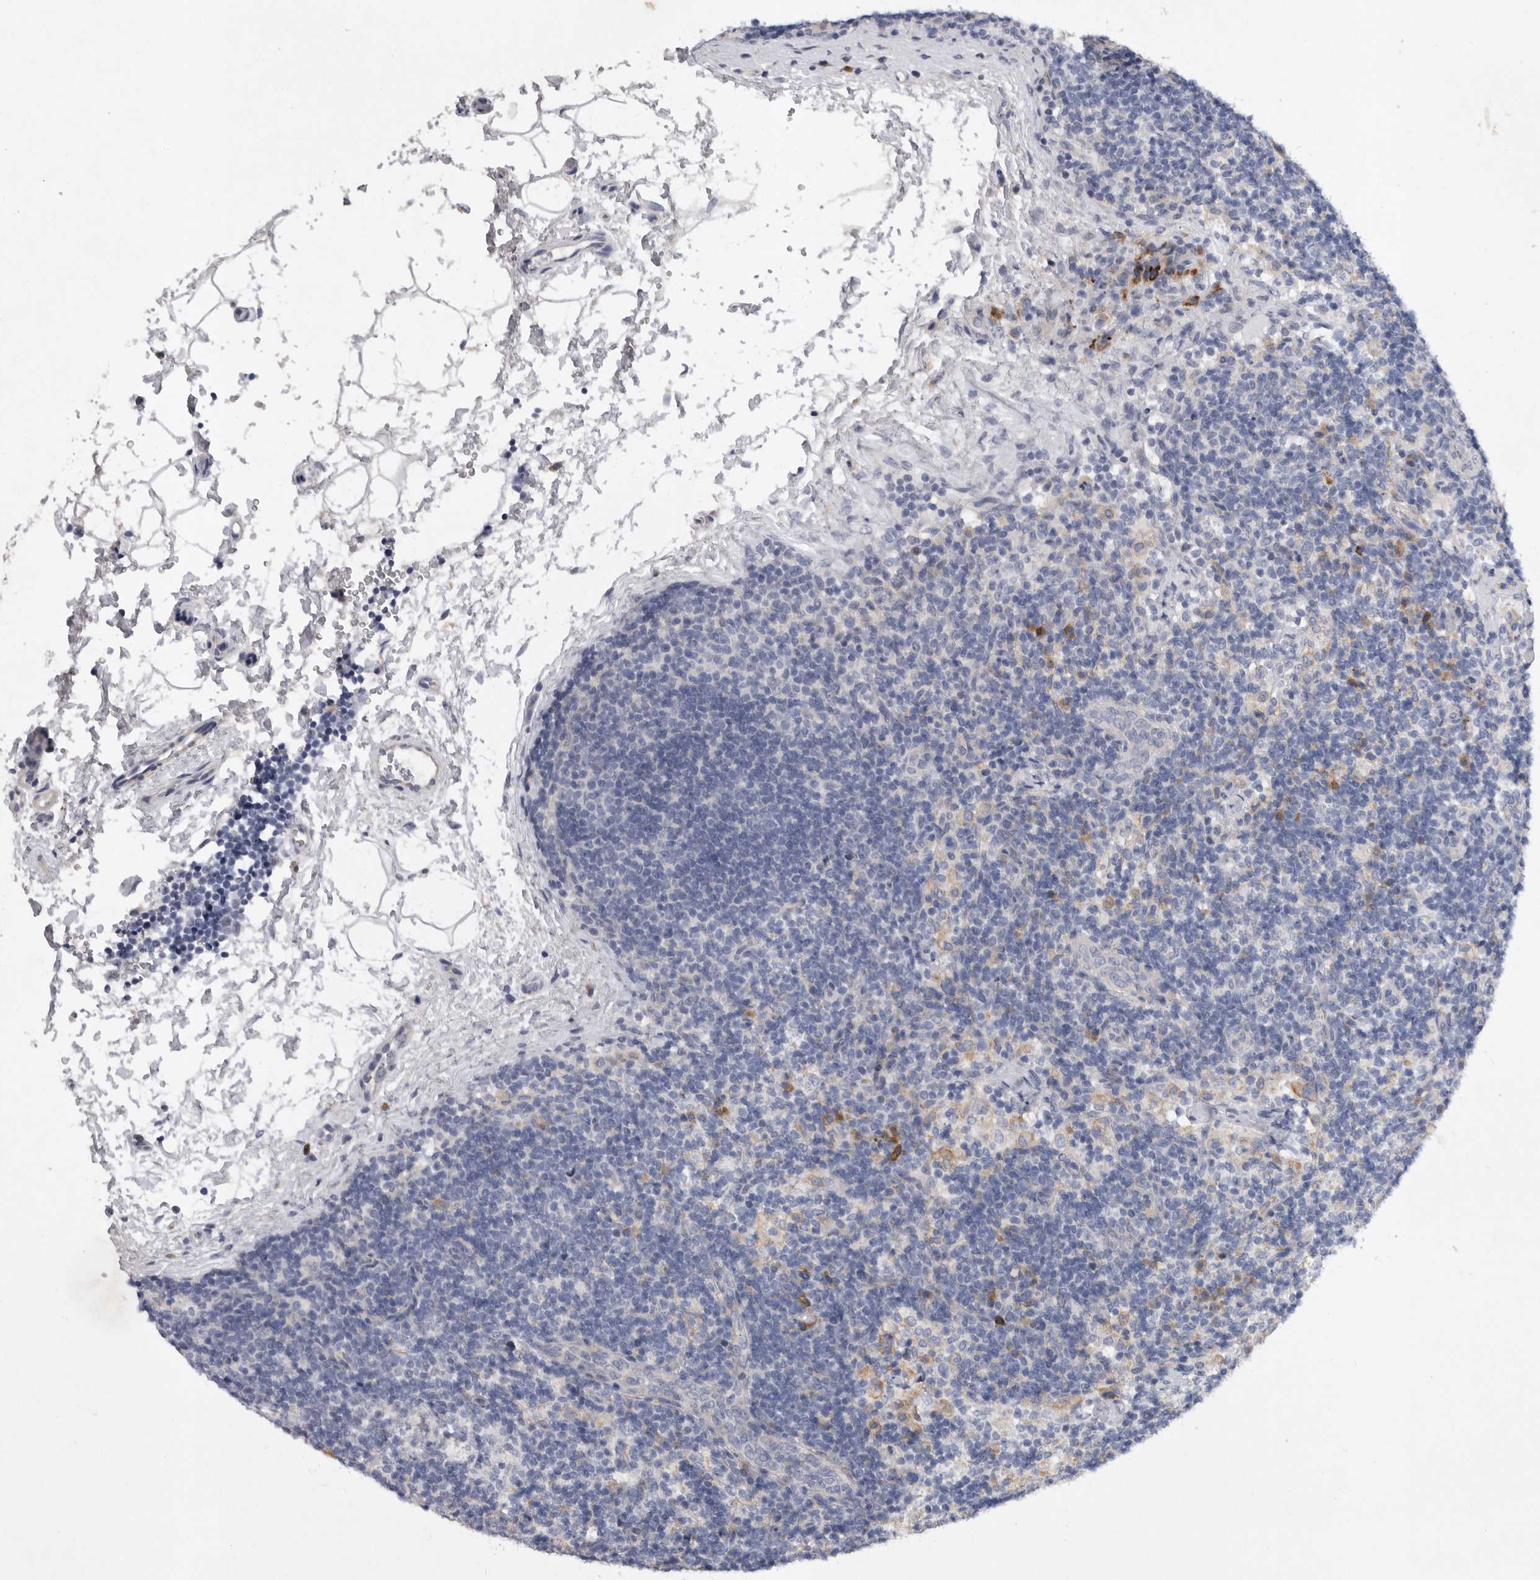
{"staining": {"intensity": "negative", "quantity": "none", "location": "none"}, "tissue": "lymph node", "cell_type": "Germinal center cells", "image_type": "normal", "snomed": [{"axis": "morphology", "description": "Normal tissue, NOS"}, {"axis": "topography", "description": "Lymph node"}], "caption": "An image of lymph node stained for a protein exhibits no brown staining in germinal center cells.", "gene": "EDEM3", "patient": {"sex": "female", "age": 22}}